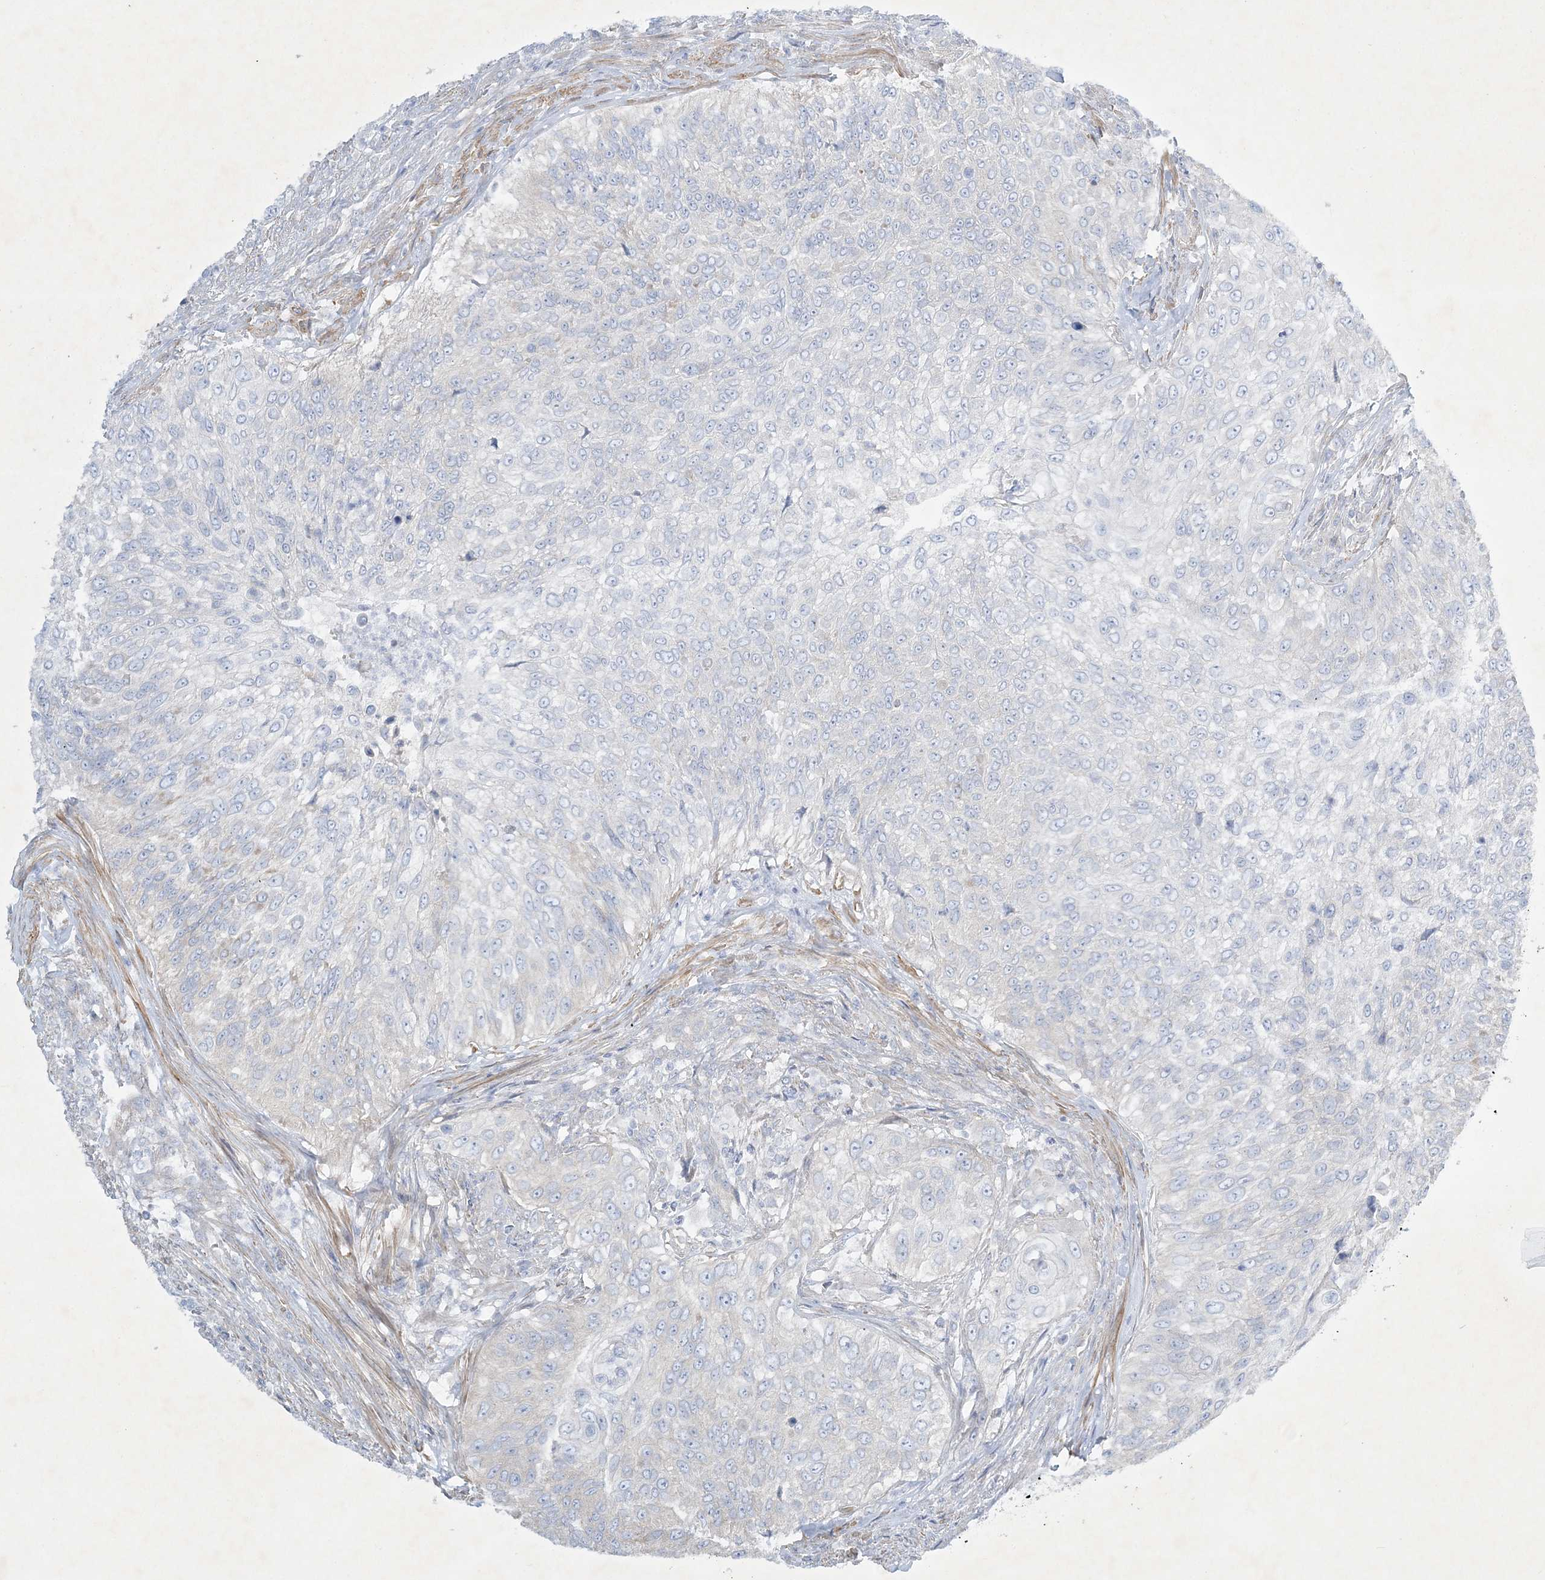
{"staining": {"intensity": "negative", "quantity": "none", "location": "none"}, "tissue": "urothelial cancer", "cell_type": "Tumor cells", "image_type": "cancer", "snomed": [{"axis": "morphology", "description": "Urothelial carcinoma, High grade"}, {"axis": "topography", "description": "Urinary bladder"}], "caption": "Human urothelial cancer stained for a protein using immunohistochemistry (IHC) demonstrates no positivity in tumor cells.", "gene": "FARSB", "patient": {"sex": "female", "age": 60}}